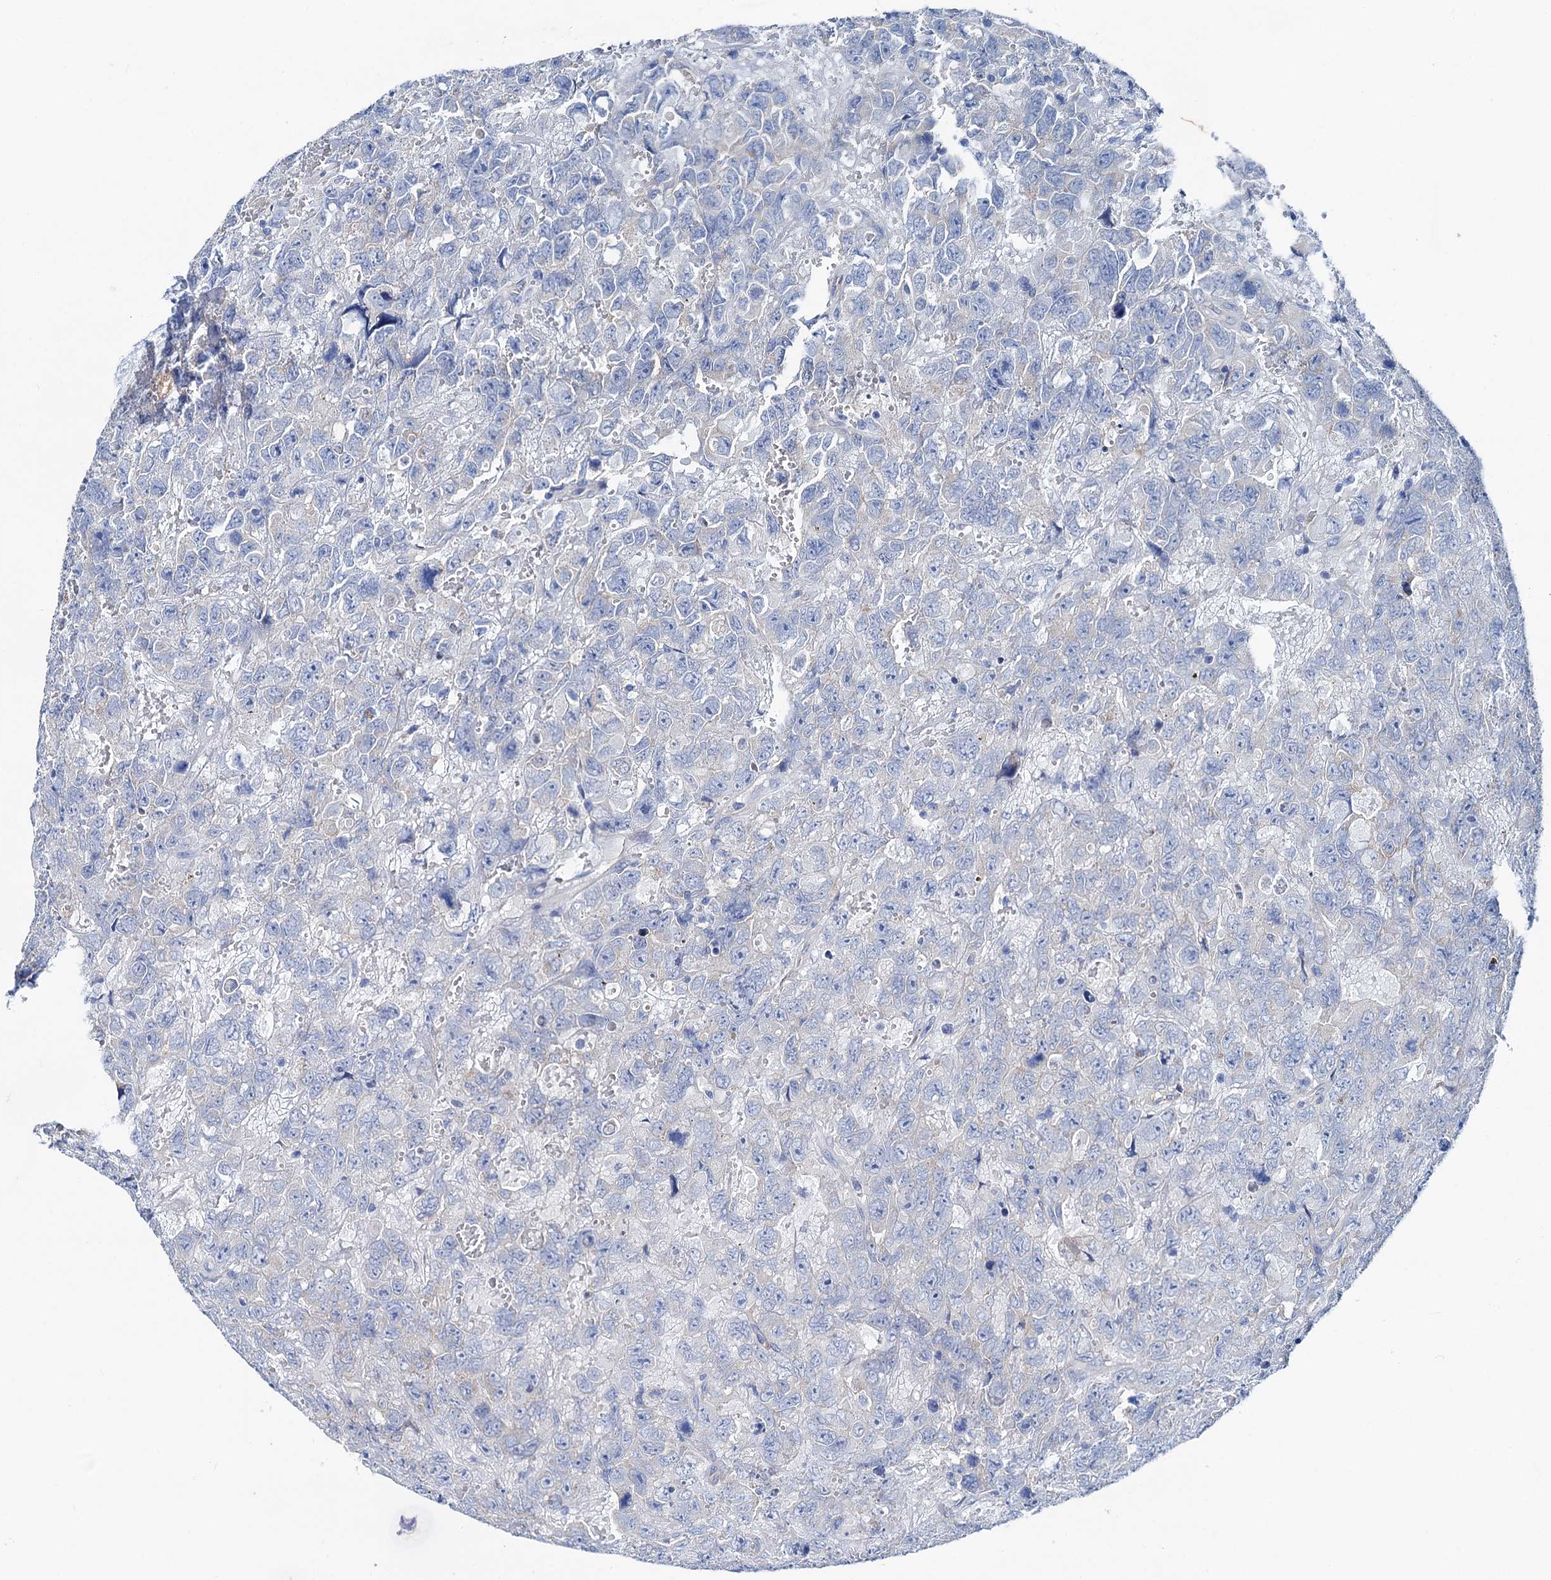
{"staining": {"intensity": "negative", "quantity": "none", "location": "none"}, "tissue": "testis cancer", "cell_type": "Tumor cells", "image_type": "cancer", "snomed": [{"axis": "morphology", "description": "Carcinoma, Embryonal, NOS"}, {"axis": "topography", "description": "Testis"}], "caption": "This is a micrograph of IHC staining of embryonal carcinoma (testis), which shows no expression in tumor cells.", "gene": "SHROOM1", "patient": {"sex": "male", "age": 45}}